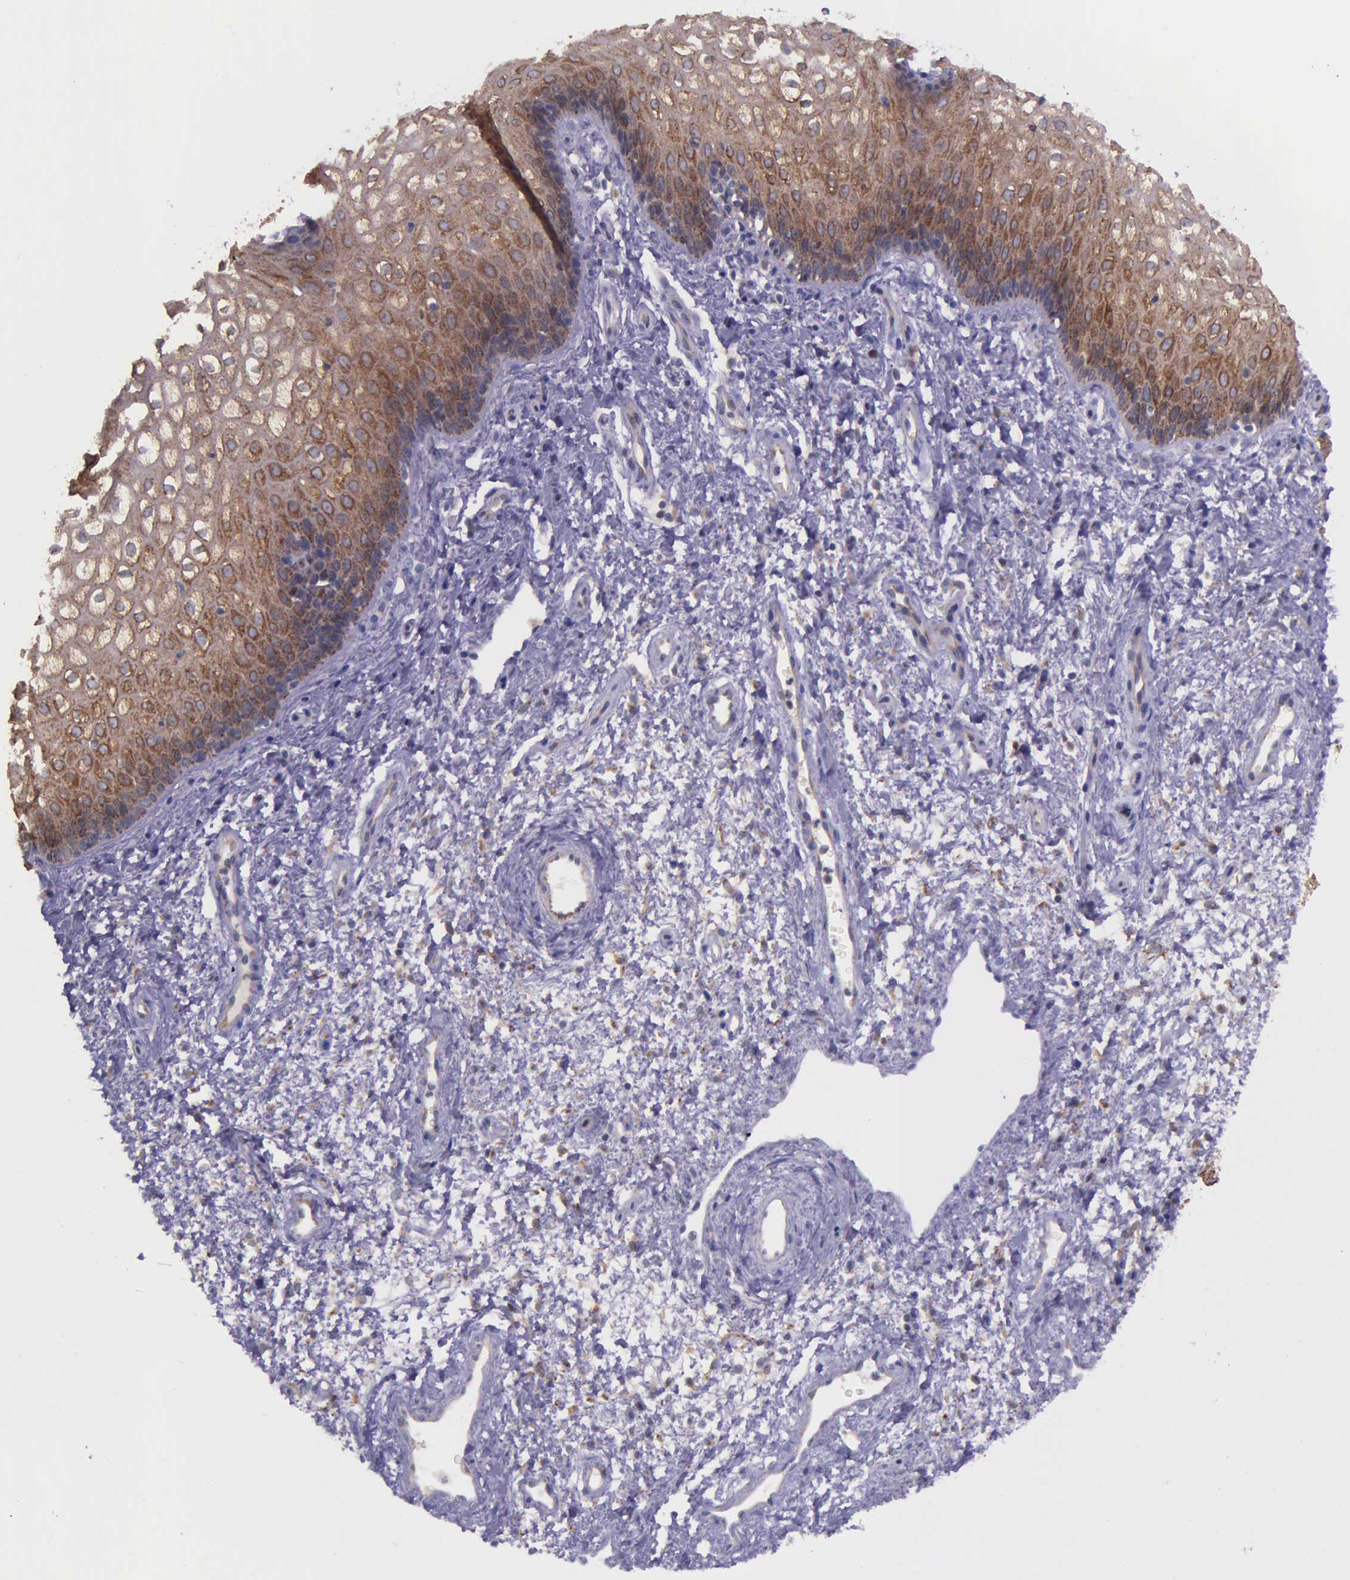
{"staining": {"intensity": "strong", "quantity": "25%-75%", "location": "cytoplasmic/membranous"}, "tissue": "vagina", "cell_type": "Squamous epithelial cells", "image_type": "normal", "snomed": [{"axis": "morphology", "description": "Normal tissue, NOS"}, {"axis": "topography", "description": "Vagina"}], "caption": "Immunohistochemical staining of normal vagina shows 25%-75% levels of strong cytoplasmic/membranous protein positivity in approximately 25%-75% of squamous epithelial cells.", "gene": "NSDHL", "patient": {"sex": "female", "age": 34}}